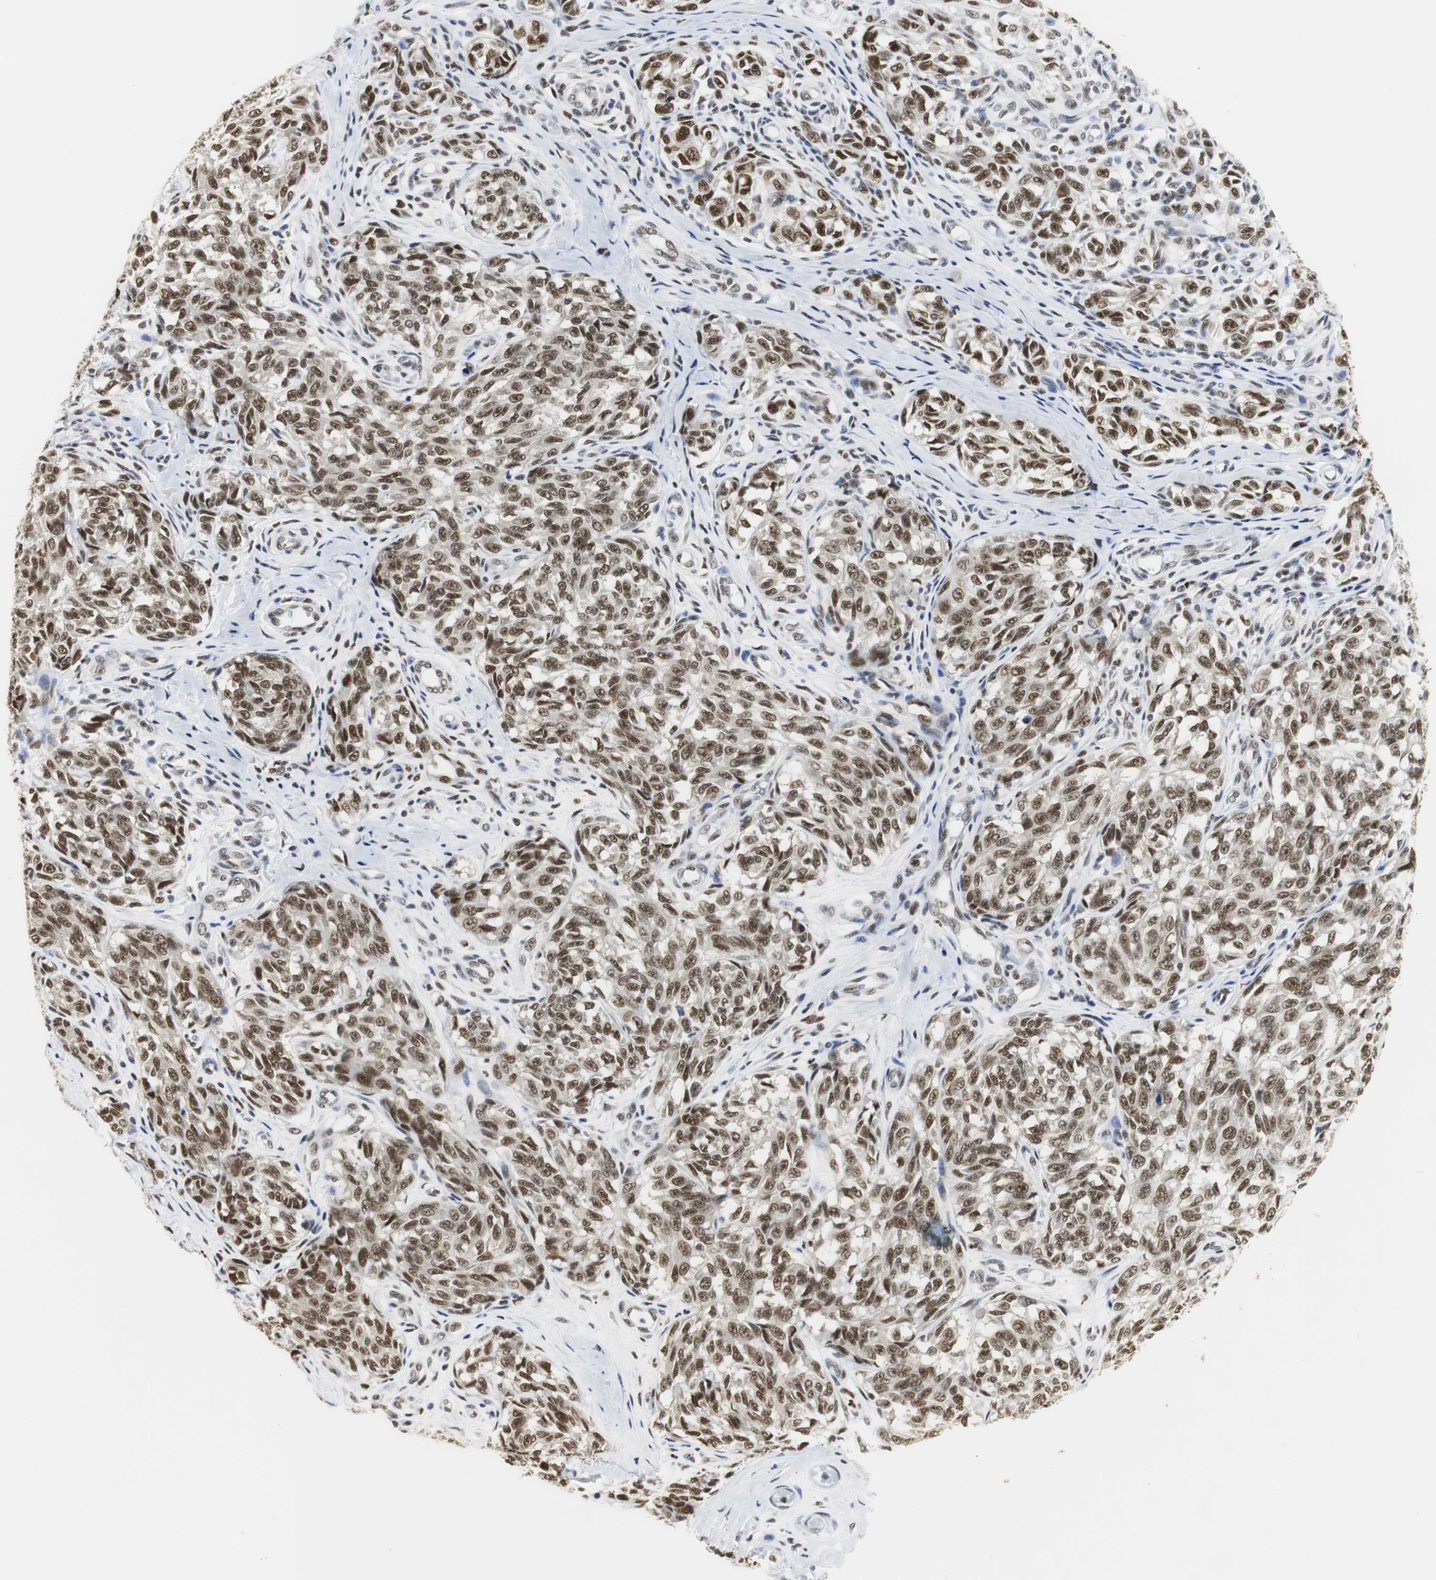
{"staining": {"intensity": "strong", "quantity": ">75%", "location": "nuclear"}, "tissue": "melanoma", "cell_type": "Tumor cells", "image_type": "cancer", "snomed": [{"axis": "morphology", "description": "Malignant melanoma, NOS"}, {"axis": "topography", "description": "Skin"}], "caption": "The image demonstrates a brown stain indicating the presence of a protein in the nuclear of tumor cells in melanoma.", "gene": "ZFC3H1", "patient": {"sex": "female", "age": 64}}